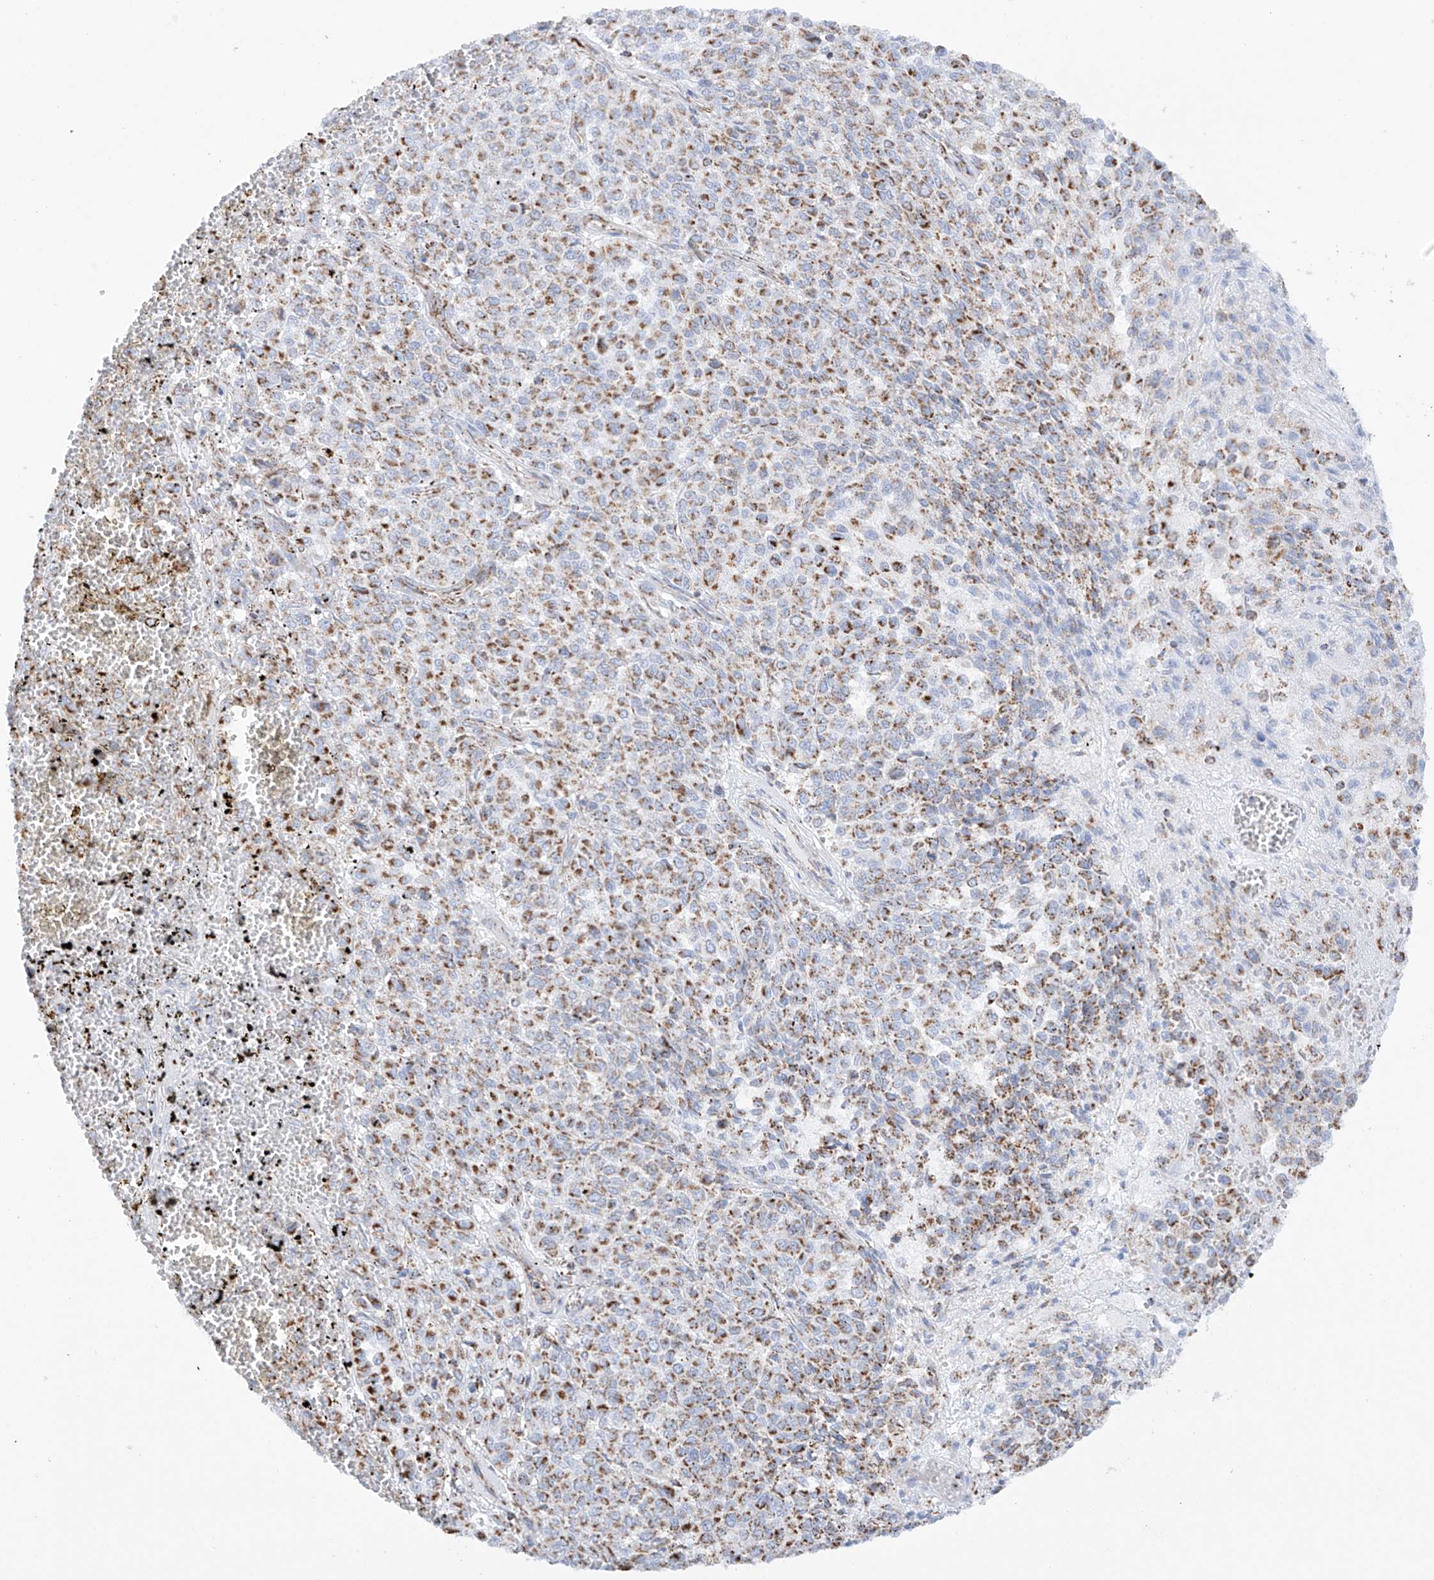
{"staining": {"intensity": "moderate", "quantity": ">75%", "location": "cytoplasmic/membranous"}, "tissue": "melanoma", "cell_type": "Tumor cells", "image_type": "cancer", "snomed": [{"axis": "morphology", "description": "Malignant melanoma, Metastatic site"}, {"axis": "topography", "description": "Pancreas"}], "caption": "An immunohistochemistry (IHC) micrograph of tumor tissue is shown. Protein staining in brown shows moderate cytoplasmic/membranous positivity in malignant melanoma (metastatic site) within tumor cells.", "gene": "XKR3", "patient": {"sex": "female", "age": 30}}